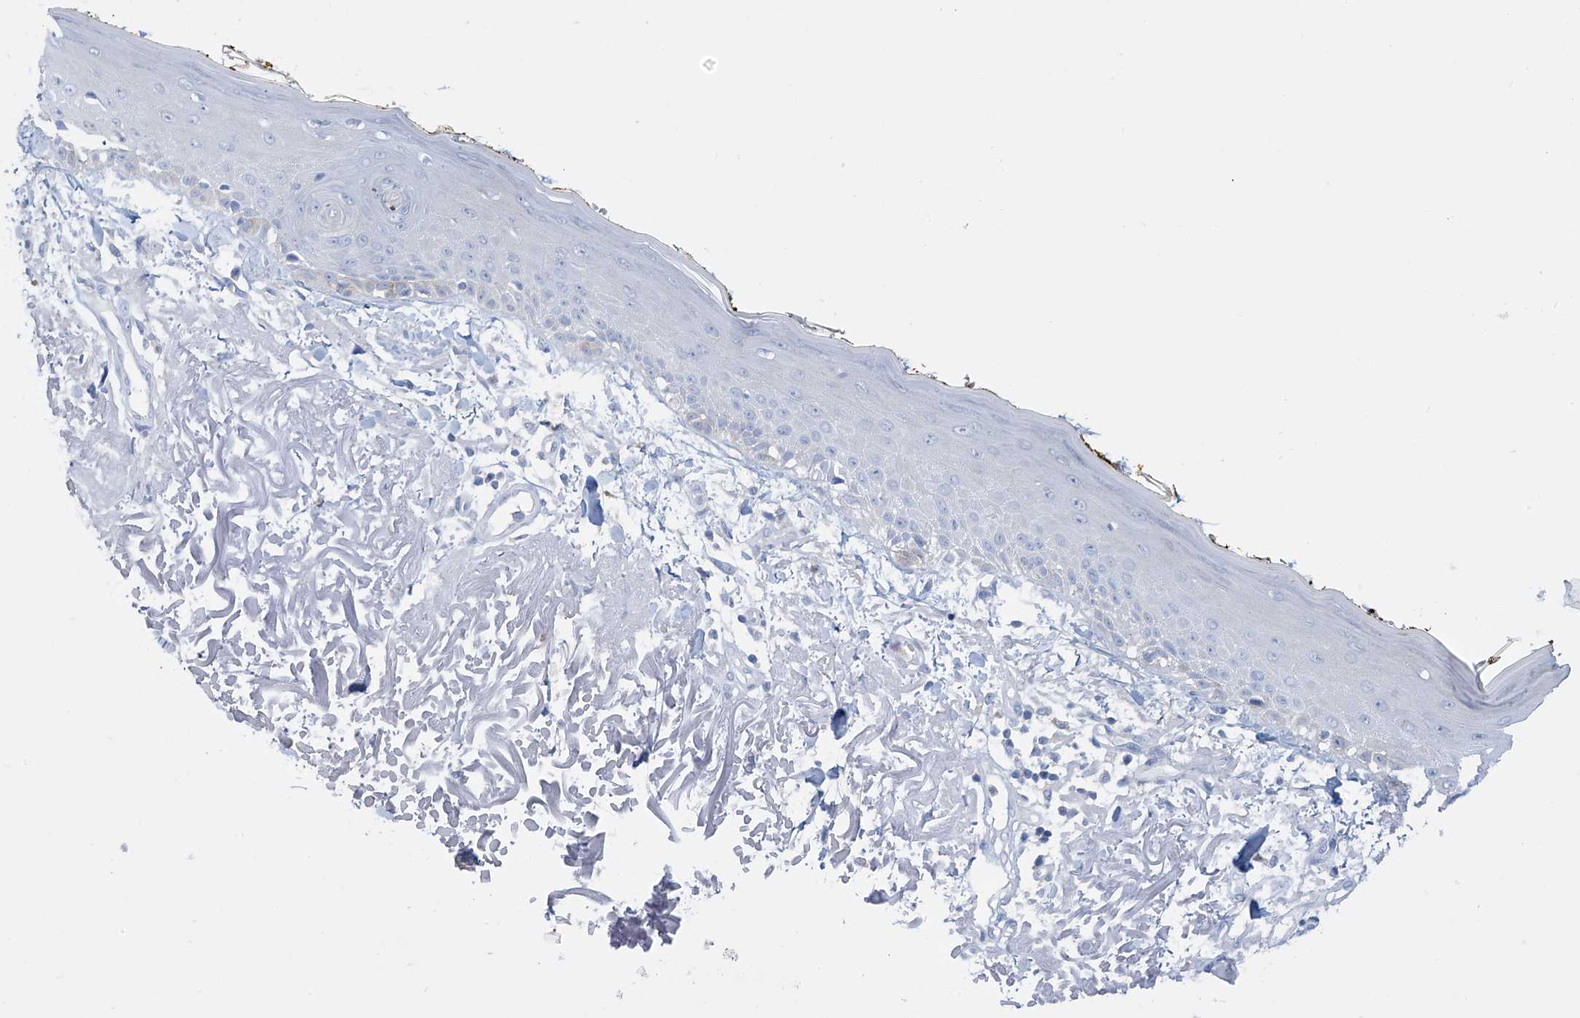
{"staining": {"intensity": "negative", "quantity": "none", "location": "none"}, "tissue": "skin", "cell_type": "Fibroblasts", "image_type": "normal", "snomed": [{"axis": "morphology", "description": "Normal tissue, NOS"}, {"axis": "topography", "description": "Skin"}, {"axis": "topography", "description": "Skeletal muscle"}], "caption": "Fibroblasts show no significant expression in benign skin.", "gene": "FABP2", "patient": {"sex": "male", "age": 83}}